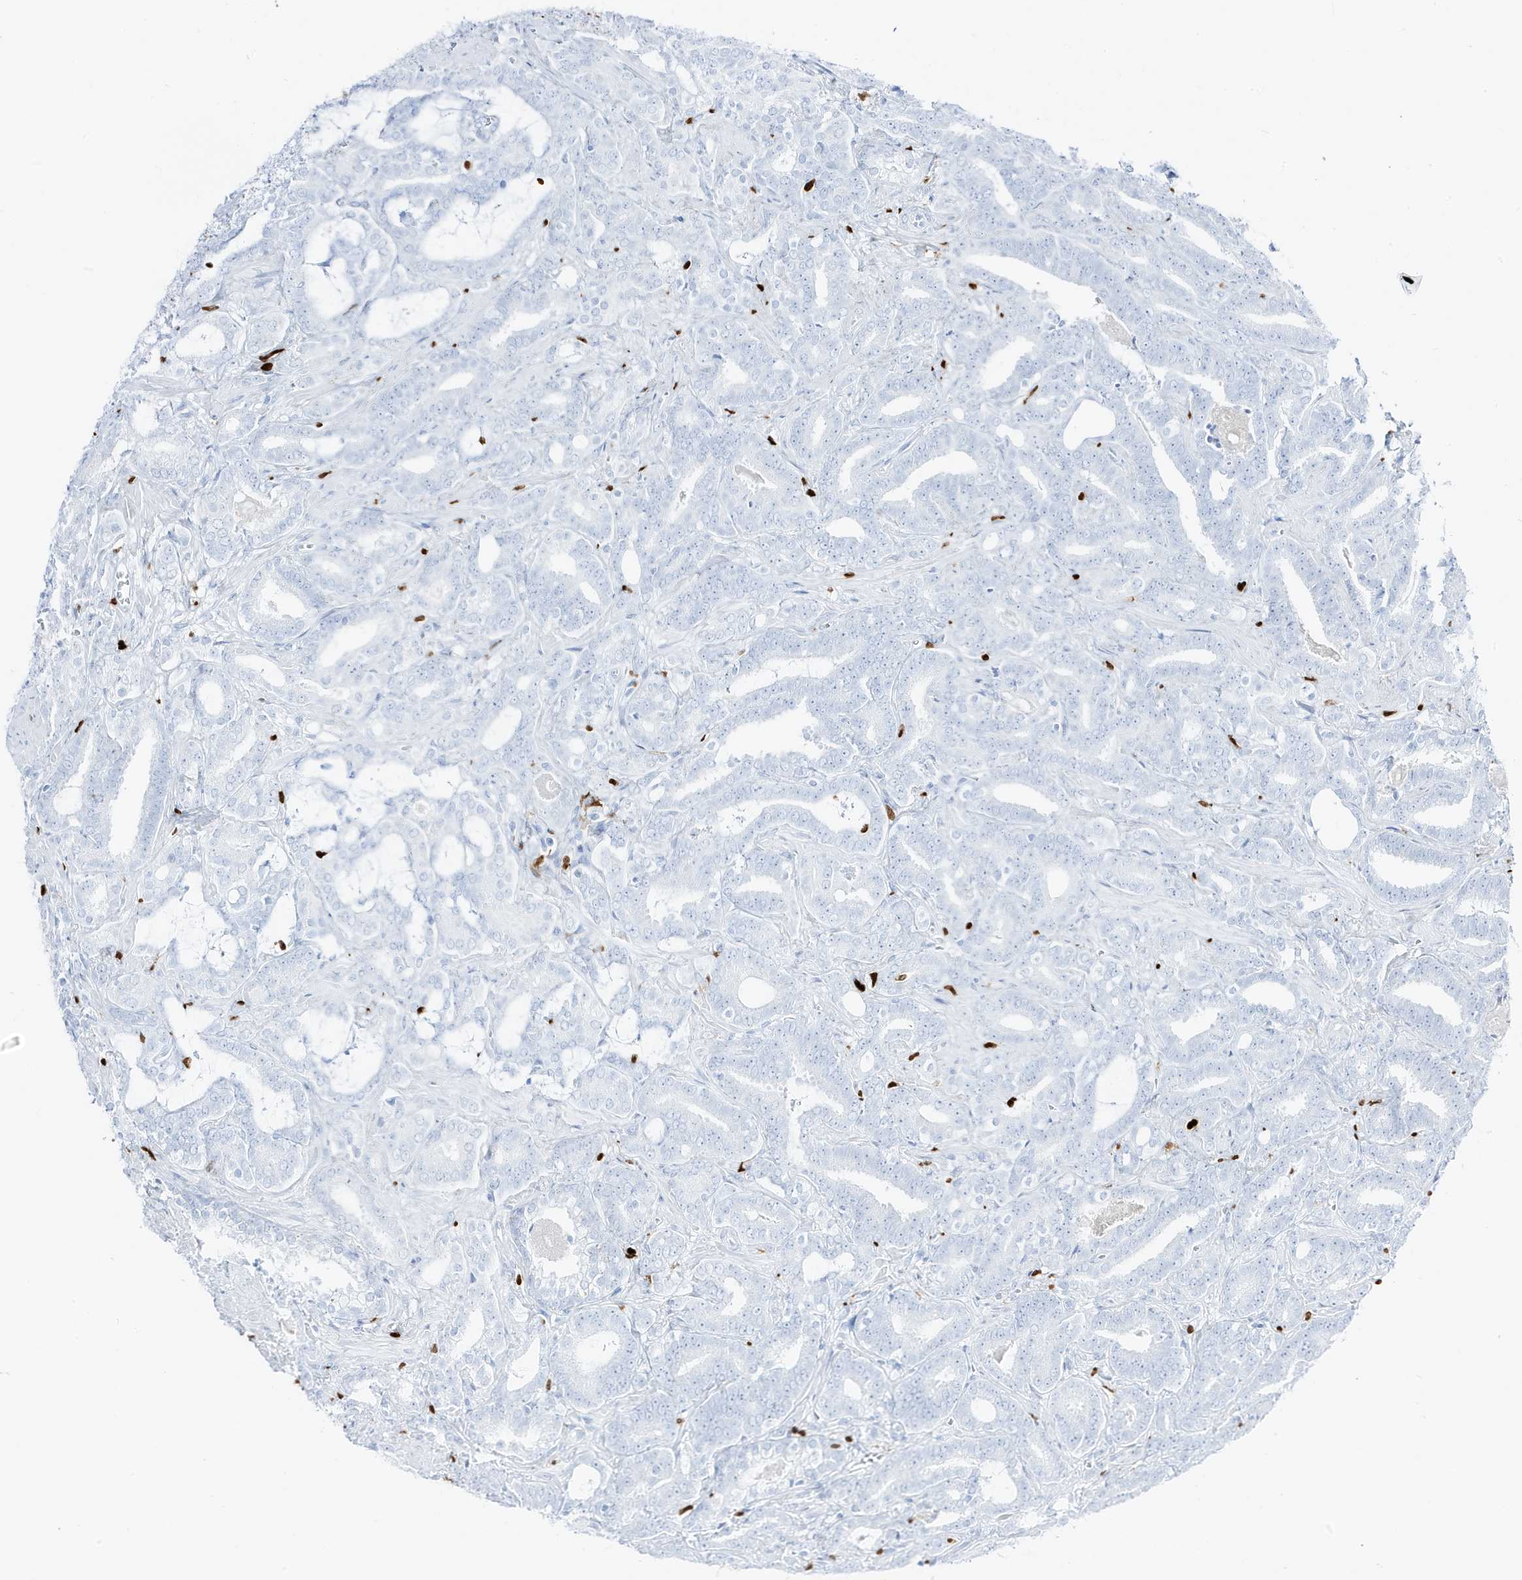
{"staining": {"intensity": "negative", "quantity": "none", "location": "none"}, "tissue": "prostate cancer", "cell_type": "Tumor cells", "image_type": "cancer", "snomed": [{"axis": "morphology", "description": "Adenocarcinoma, High grade"}, {"axis": "topography", "description": "Prostate and seminal vesicle, NOS"}], "caption": "DAB immunohistochemical staining of high-grade adenocarcinoma (prostate) displays no significant positivity in tumor cells.", "gene": "MNDA", "patient": {"sex": "male", "age": 67}}